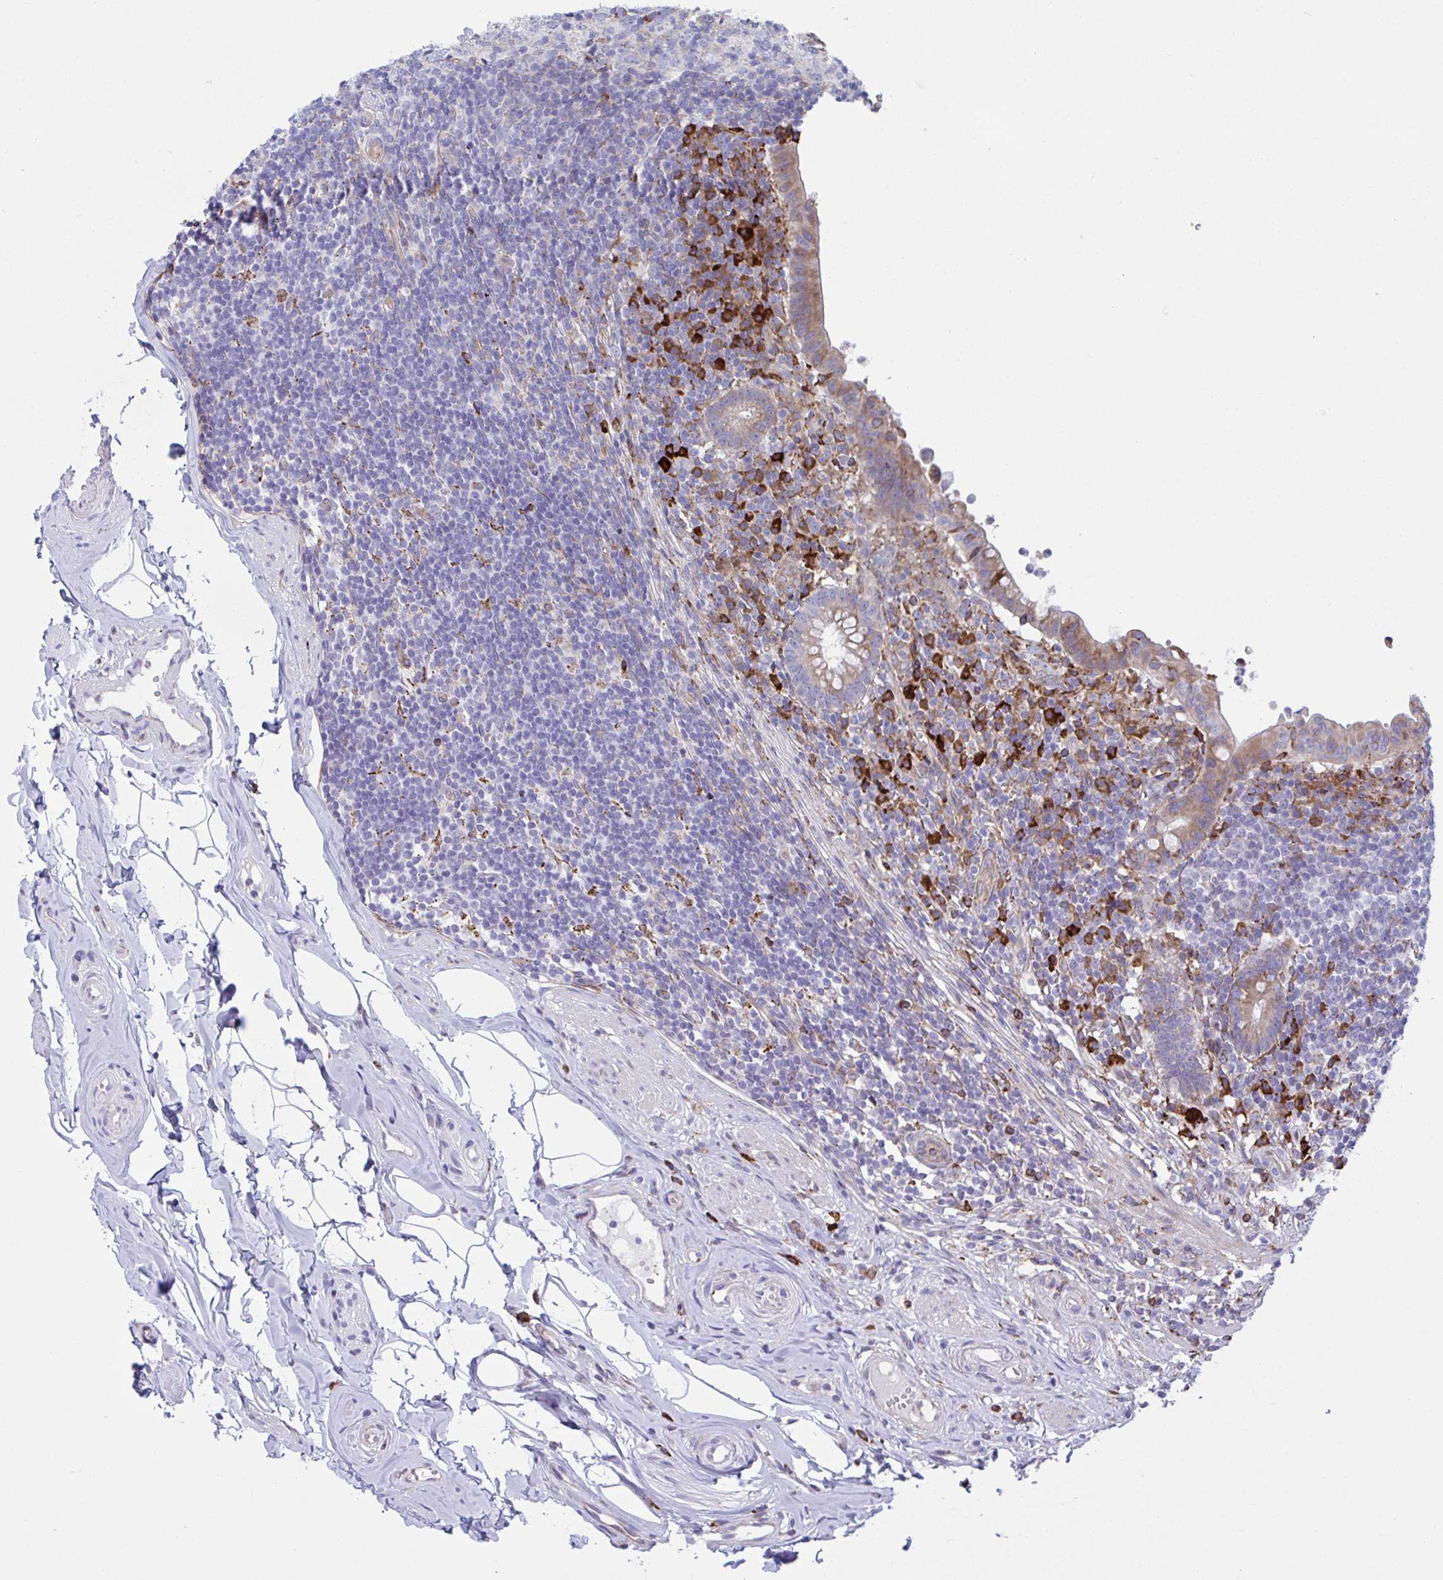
{"staining": {"intensity": "moderate", "quantity": "25%-75%", "location": "cytoplasmic/membranous"}, "tissue": "appendix", "cell_type": "Glandular cells", "image_type": "normal", "snomed": [{"axis": "morphology", "description": "Normal tissue, NOS"}, {"axis": "topography", "description": "Appendix"}], "caption": "Appendix stained for a protein demonstrates moderate cytoplasmic/membranous positivity in glandular cells. The staining was performed using DAB to visualize the protein expression in brown, while the nuclei were stained in blue with hematoxylin (Magnification: 20x).", "gene": "PEAK3", "patient": {"sex": "female", "age": 56}}